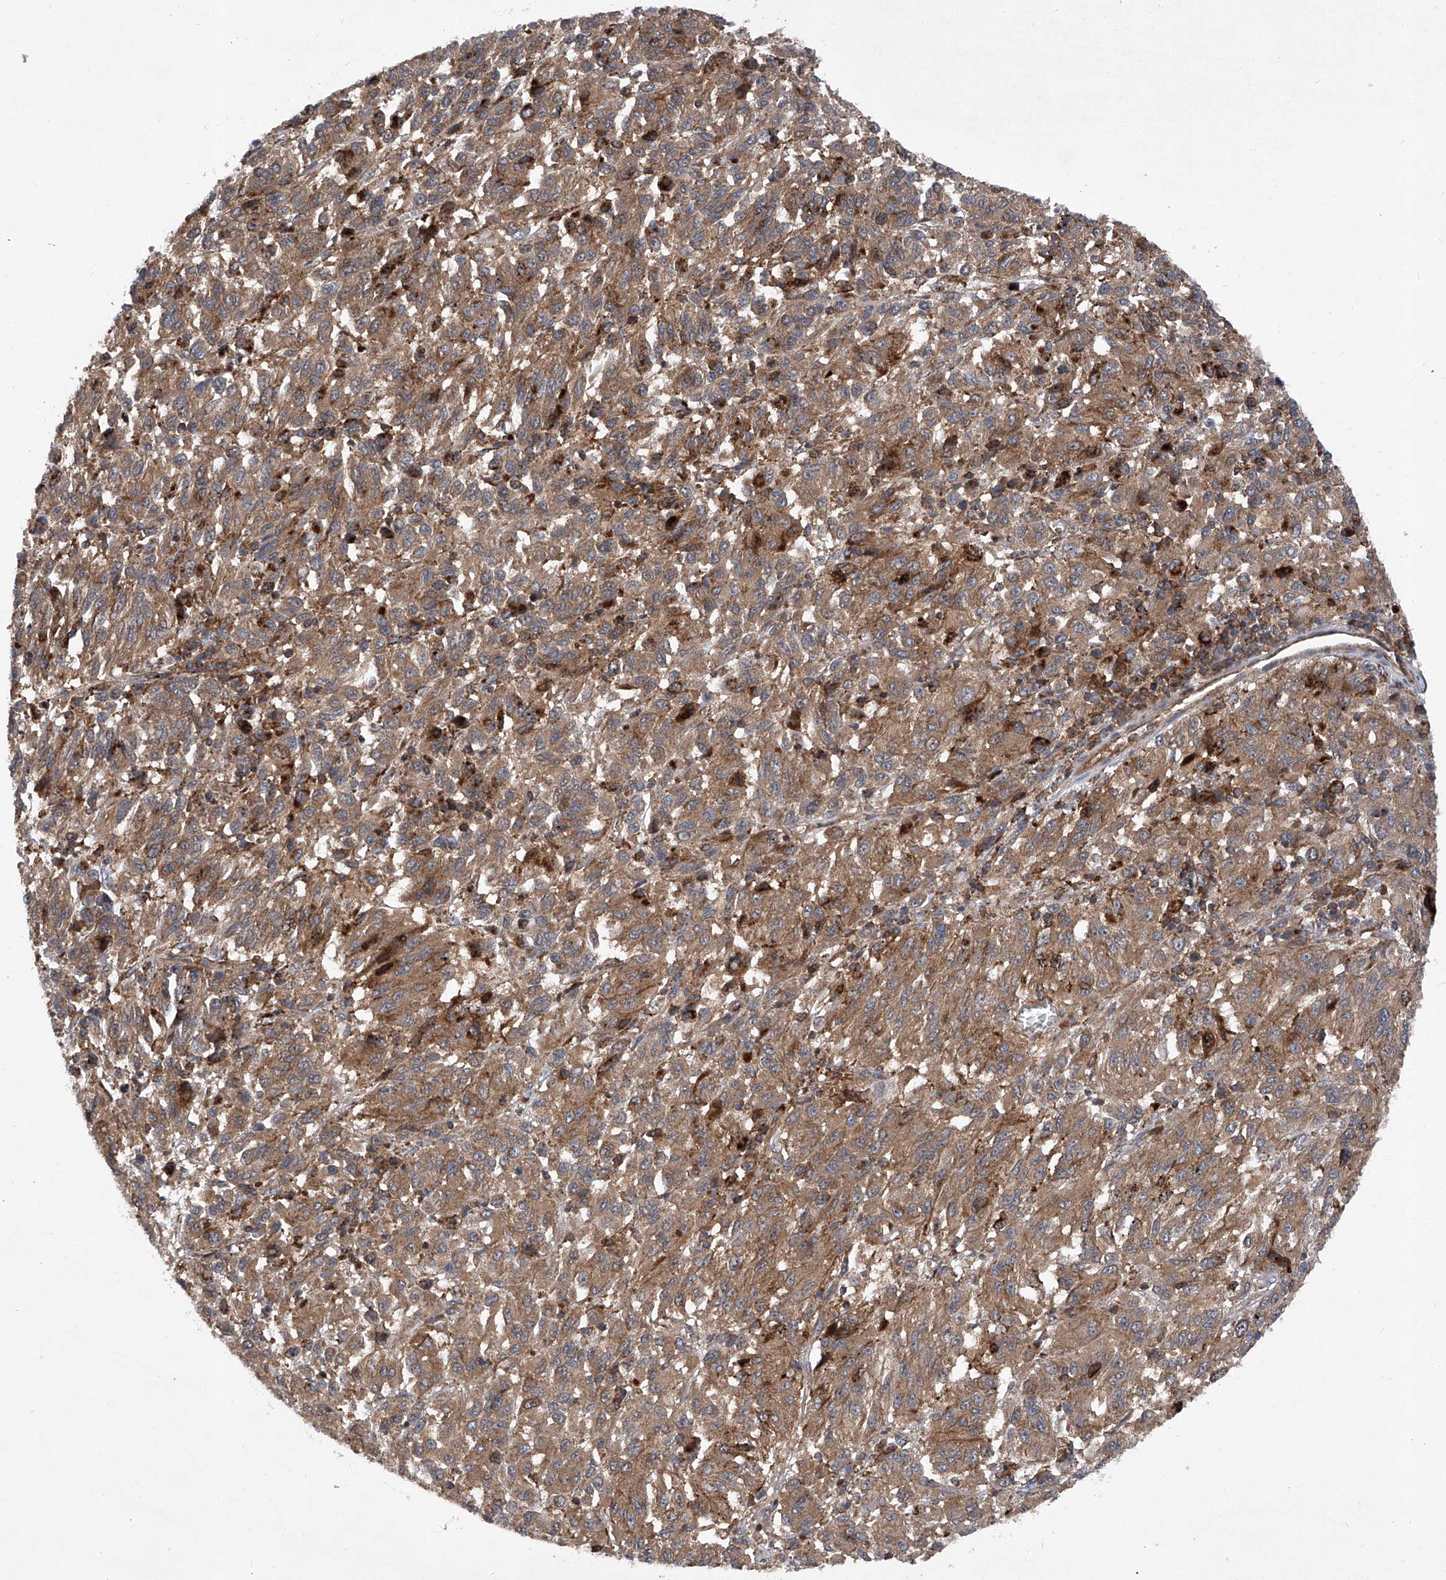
{"staining": {"intensity": "moderate", "quantity": ">75%", "location": "cytoplasmic/membranous"}, "tissue": "melanoma", "cell_type": "Tumor cells", "image_type": "cancer", "snomed": [{"axis": "morphology", "description": "Malignant melanoma, Metastatic site"}, {"axis": "topography", "description": "Lung"}], "caption": "Human malignant melanoma (metastatic site) stained for a protein (brown) shows moderate cytoplasmic/membranous positive expression in about >75% of tumor cells.", "gene": "SMAP1", "patient": {"sex": "male", "age": 64}}